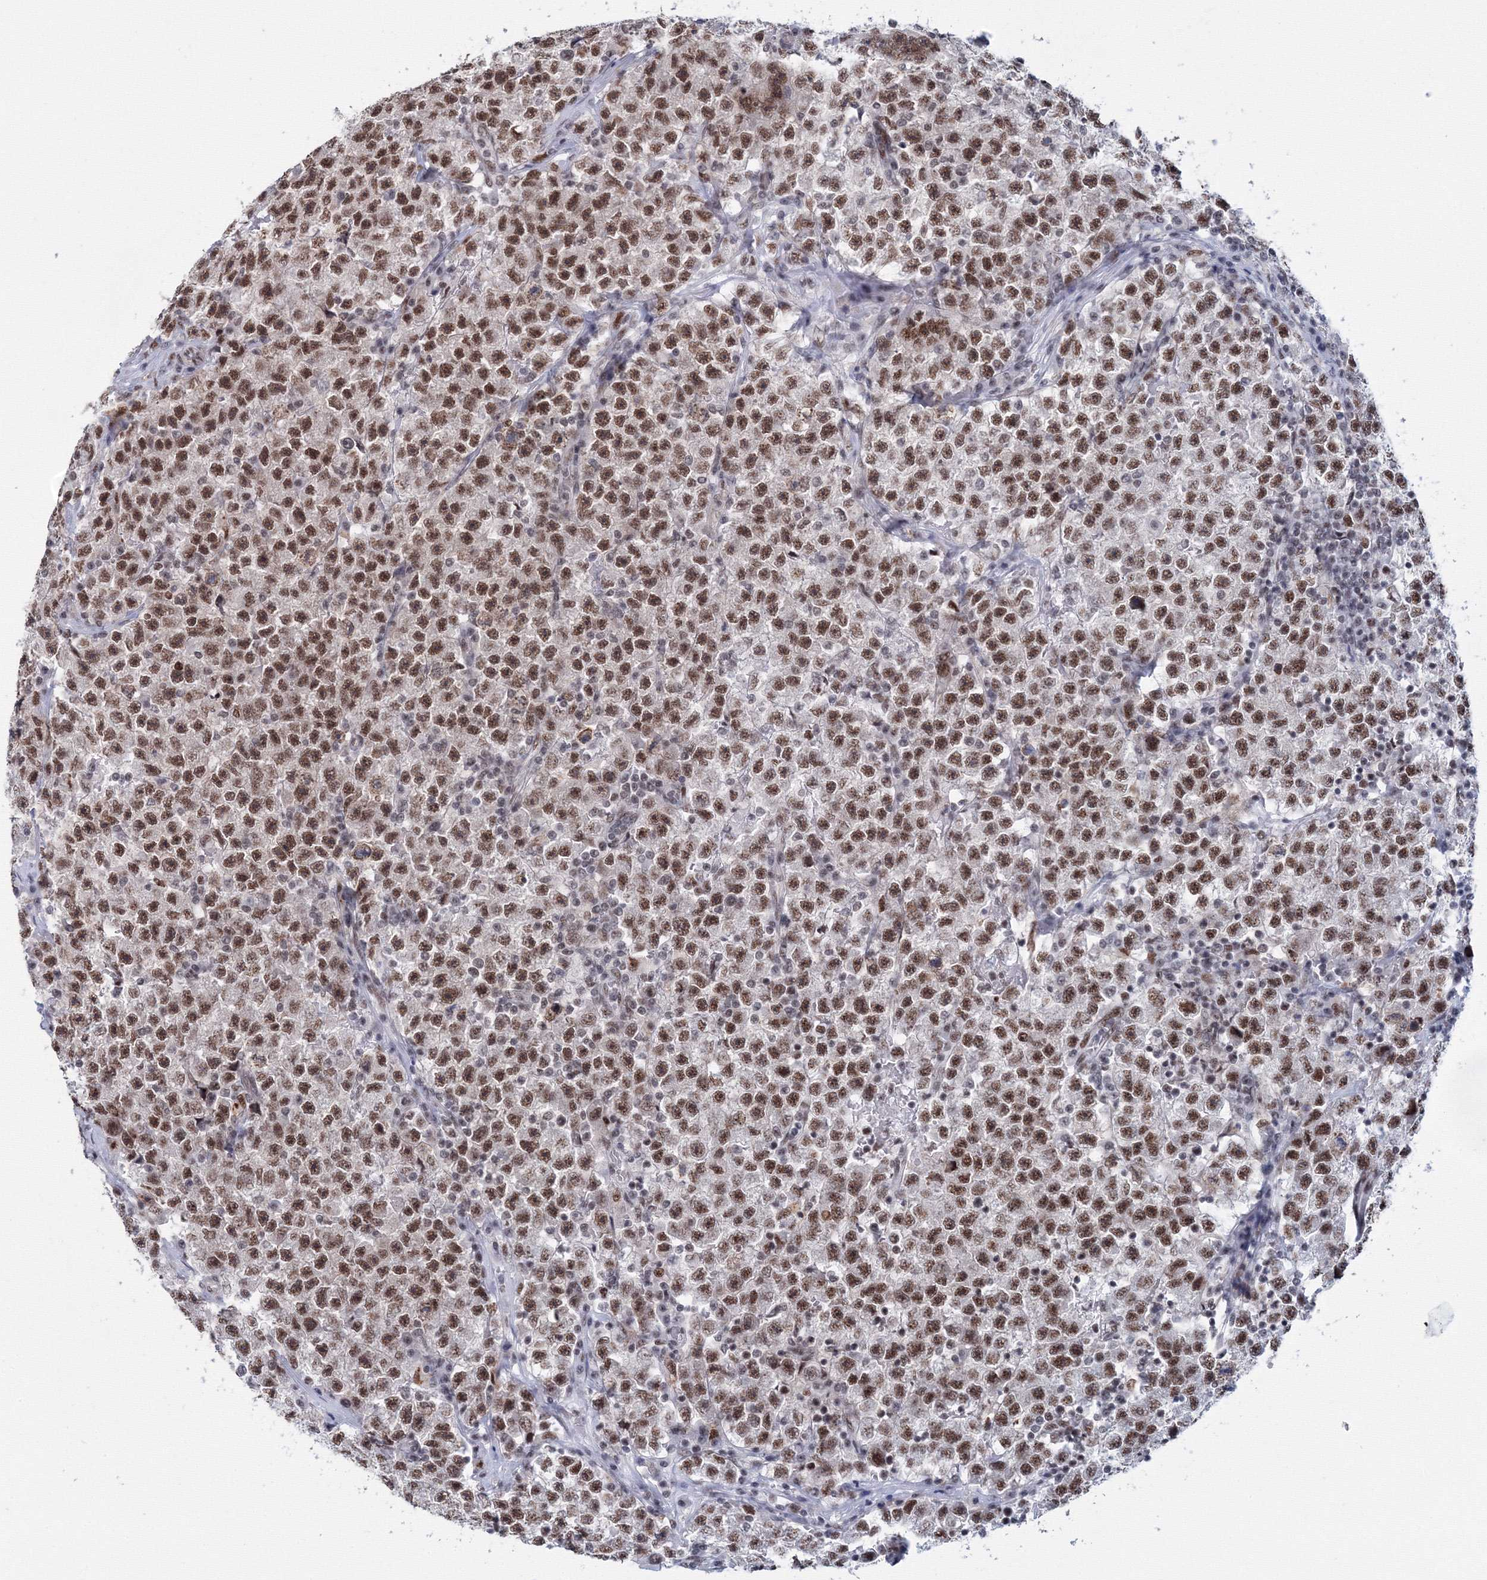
{"staining": {"intensity": "strong", "quantity": ">75%", "location": "nuclear"}, "tissue": "testis cancer", "cell_type": "Tumor cells", "image_type": "cancer", "snomed": [{"axis": "morphology", "description": "Seminoma, NOS"}, {"axis": "topography", "description": "Testis"}], "caption": "Tumor cells show high levels of strong nuclear expression in about >75% of cells in testis seminoma.", "gene": "SF3B6", "patient": {"sex": "male", "age": 22}}